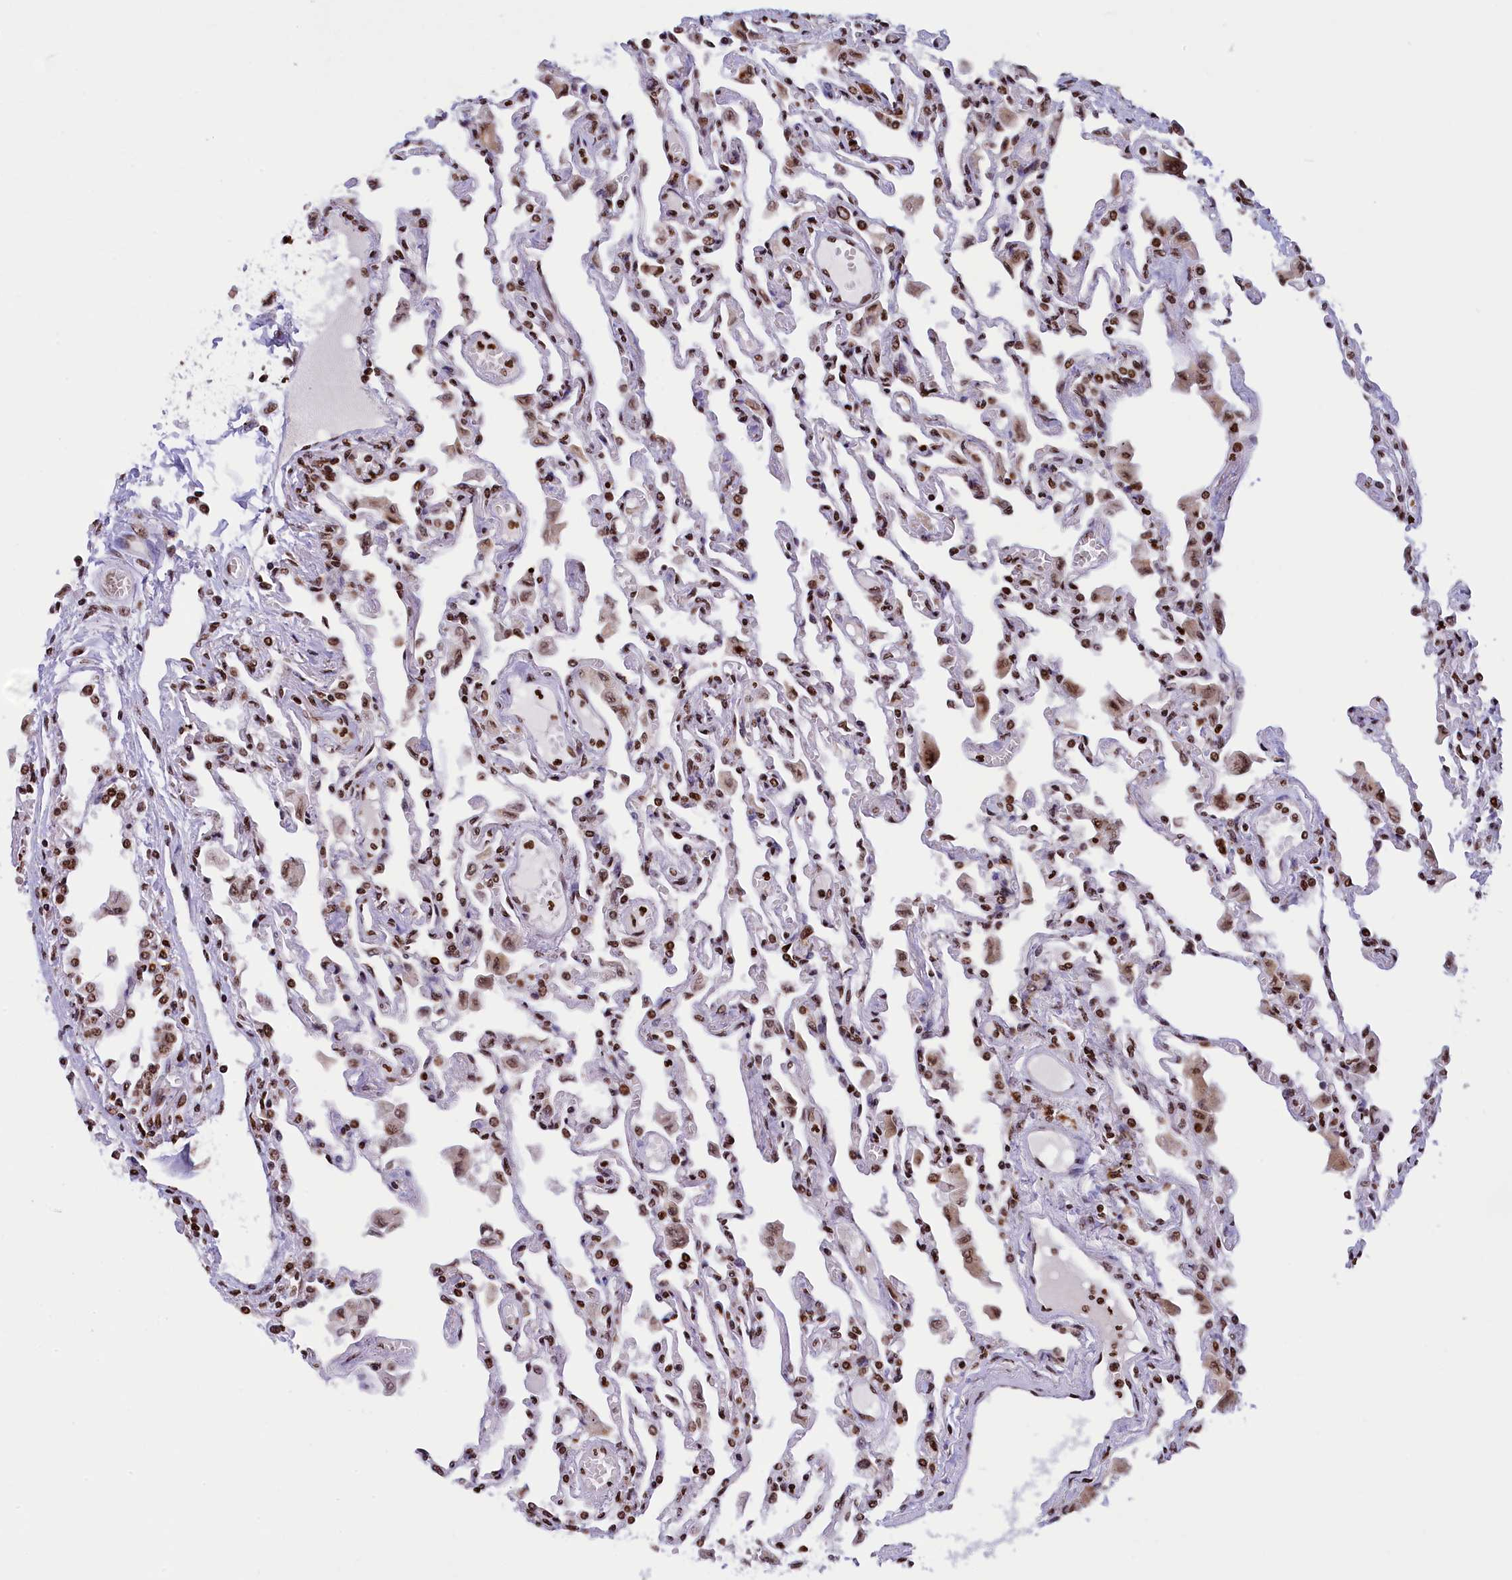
{"staining": {"intensity": "moderate", "quantity": ">75%", "location": "nuclear"}, "tissue": "lung", "cell_type": "Alveolar cells", "image_type": "normal", "snomed": [{"axis": "morphology", "description": "Normal tissue, NOS"}, {"axis": "topography", "description": "Bronchus"}, {"axis": "topography", "description": "Lung"}], "caption": "Alveolar cells reveal moderate nuclear expression in about >75% of cells in unremarkable lung. (Brightfield microscopy of DAB IHC at high magnification).", "gene": "TIMM29", "patient": {"sex": "female", "age": 49}}